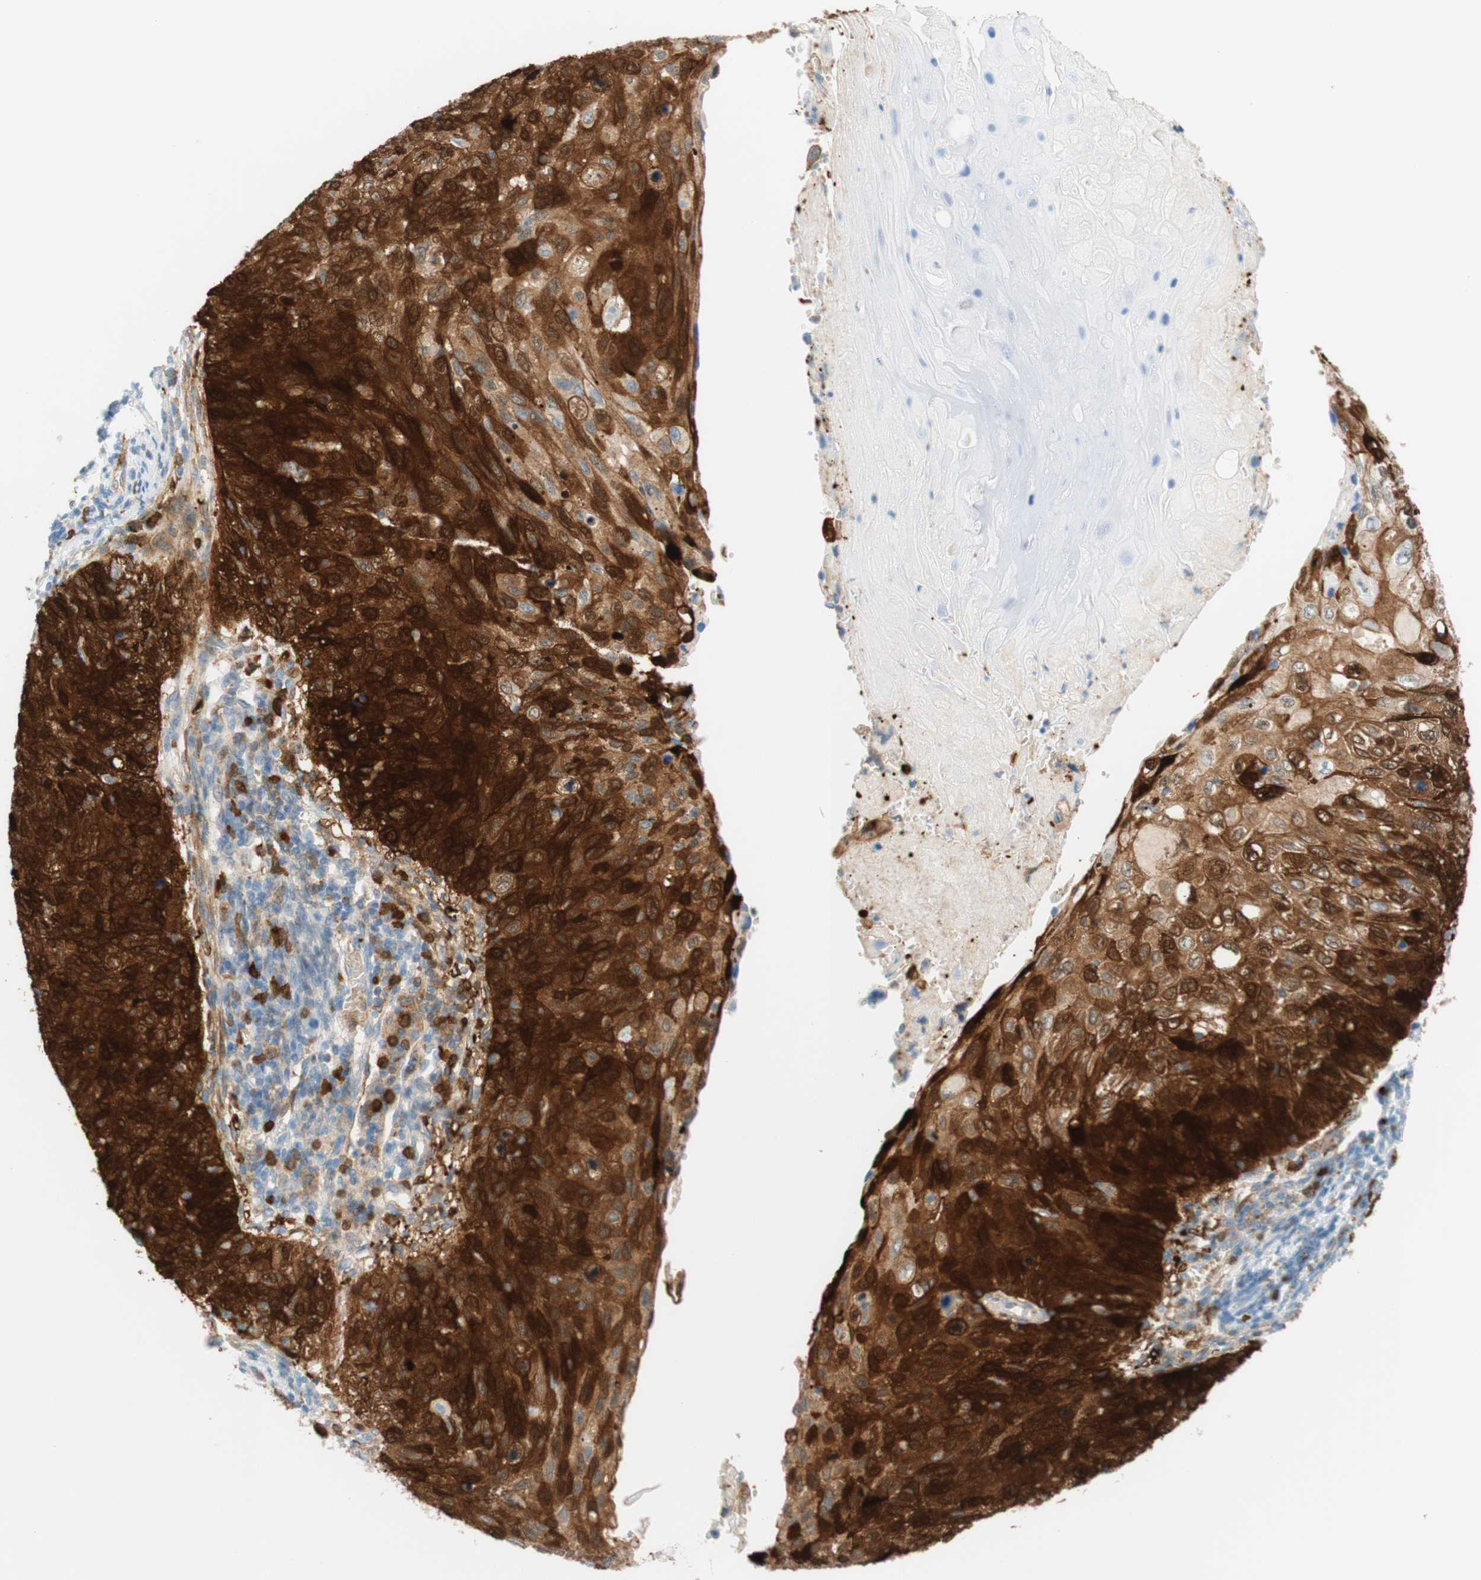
{"staining": {"intensity": "strong", "quantity": "25%-75%", "location": "cytoplasmic/membranous,nuclear"}, "tissue": "cervical cancer", "cell_type": "Tumor cells", "image_type": "cancer", "snomed": [{"axis": "morphology", "description": "Squamous cell carcinoma, NOS"}, {"axis": "topography", "description": "Cervix"}], "caption": "DAB immunohistochemical staining of cervical cancer displays strong cytoplasmic/membranous and nuclear protein staining in about 25%-75% of tumor cells.", "gene": "STMN1", "patient": {"sex": "female", "age": 70}}